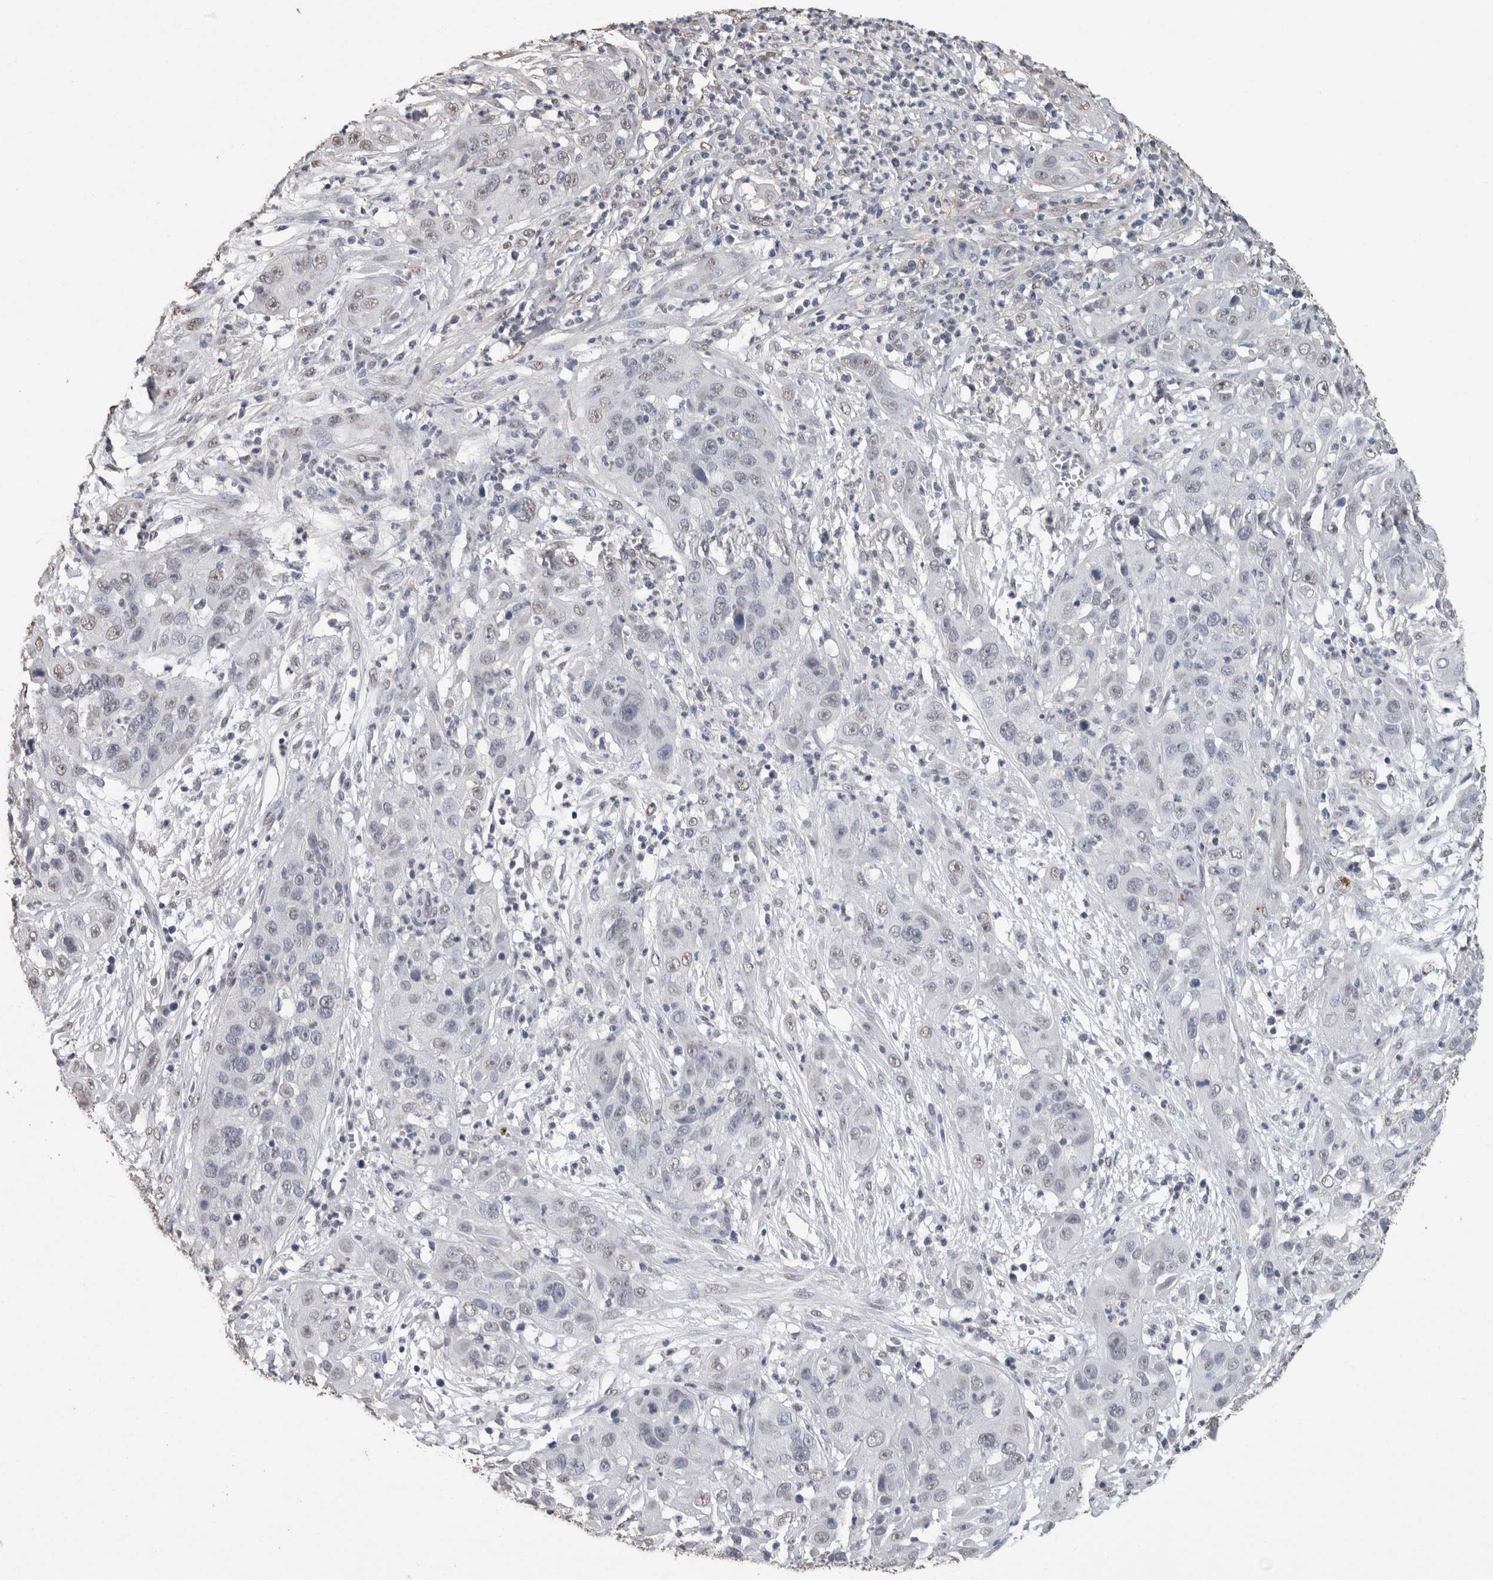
{"staining": {"intensity": "negative", "quantity": "none", "location": "none"}, "tissue": "cervical cancer", "cell_type": "Tumor cells", "image_type": "cancer", "snomed": [{"axis": "morphology", "description": "Squamous cell carcinoma, NOS"}, {"axis": "topography", "description": "Cervix"}], "caption": "Immunohistochemistry (IHC) image of cervical squamous cell carcinoma stained for a protein (brown), which exhibits no staining in tumor cells. (DAB immunohistochemistry with hematoxylin counter stain).", "gene": "LTBP1", "patient": {"sex": "female", "age": 32}}